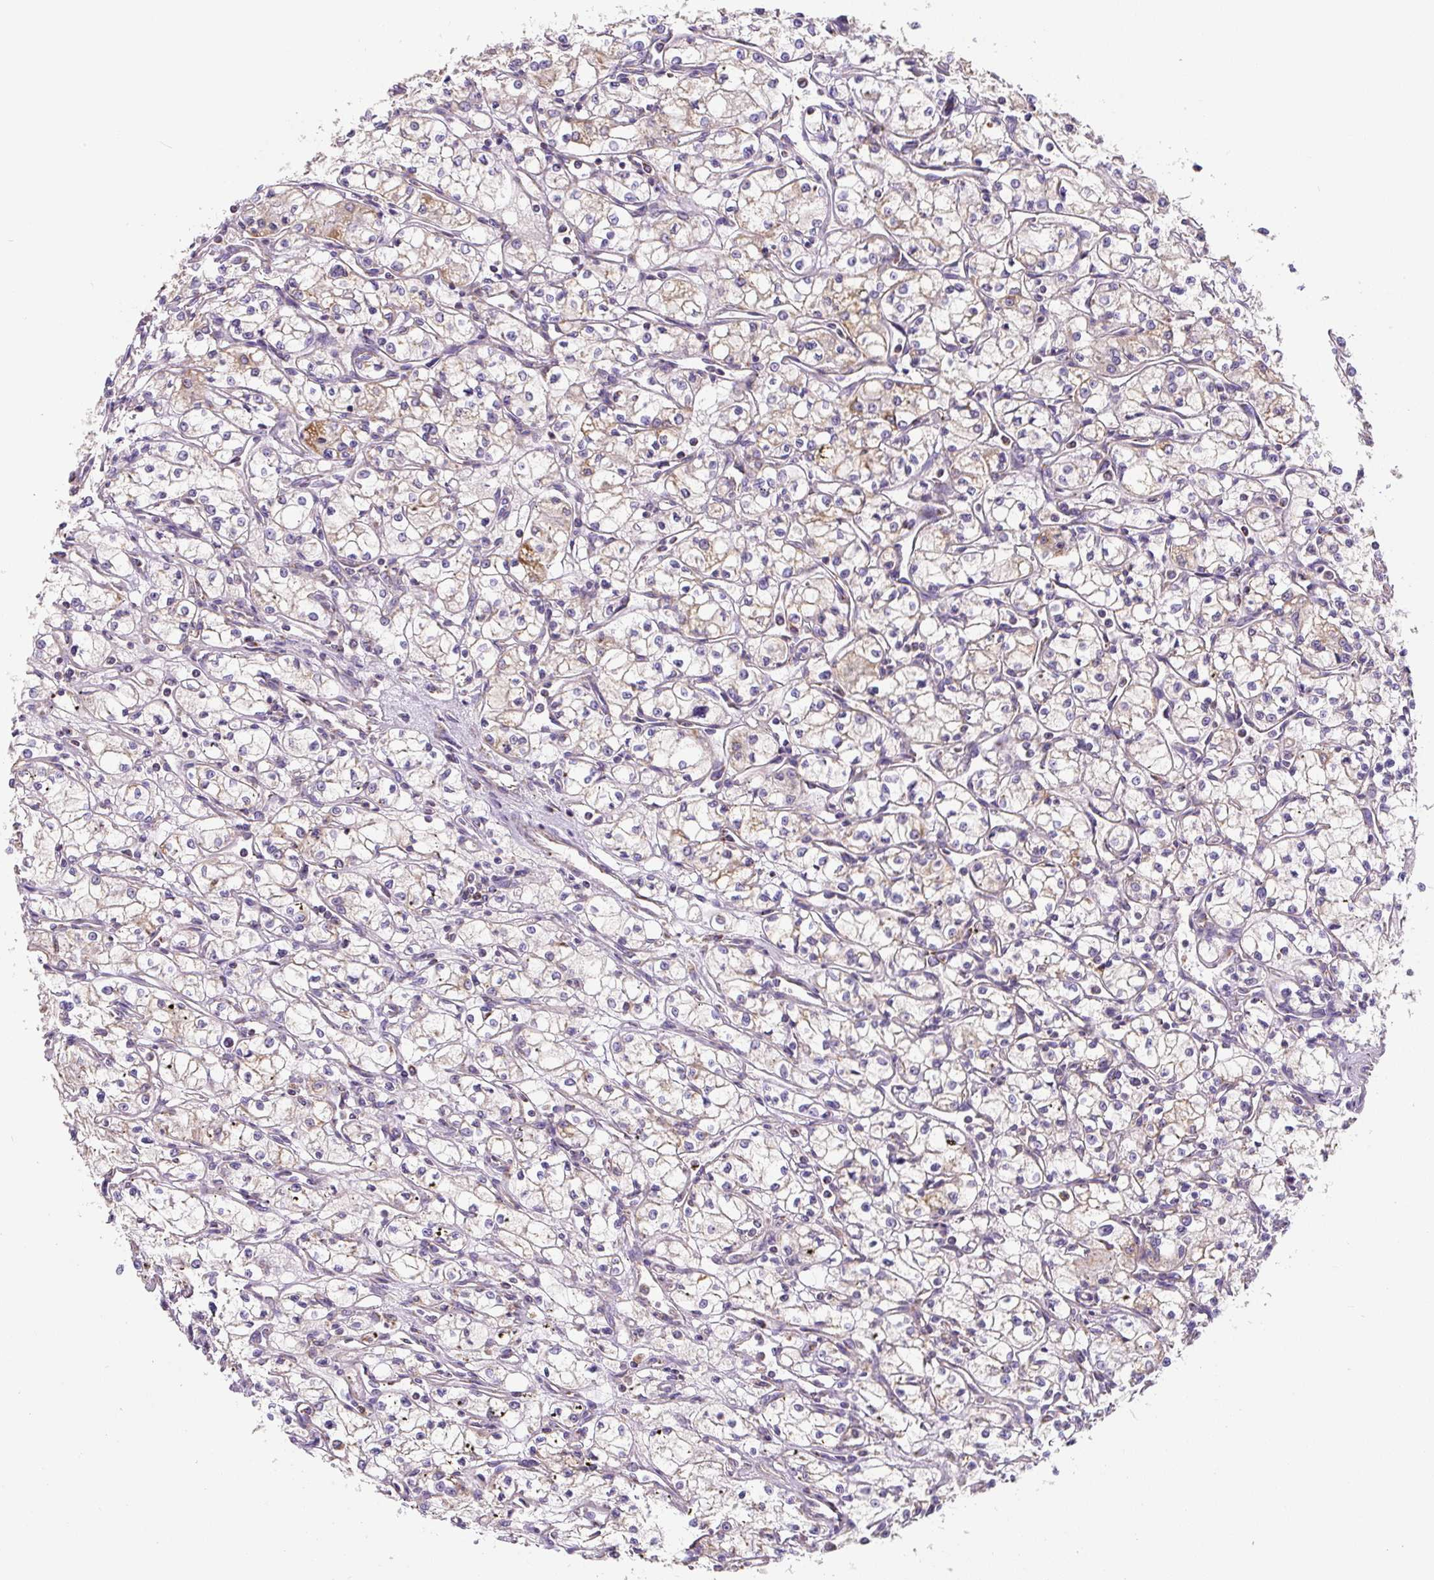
{"staining": {"intensity": "weak", "quantity": "<25%", "location": "cytoplasmic/membranous"}, "tissue": "renal cancer", "cell_type": "Tumor cells", "image_type": "cancer", "snomed": [{"axis": "morphology", "description": "Adenocarcinoma, NOS"}, {"axis": "topography", "description": "Kidney"}], "caption": "A micrograph of human renal cancer (adenocarcinoma) is negative for staining in tumor cells.", "gene": "MT-CO2", "patient": {"sex": "male", "age": 59}}